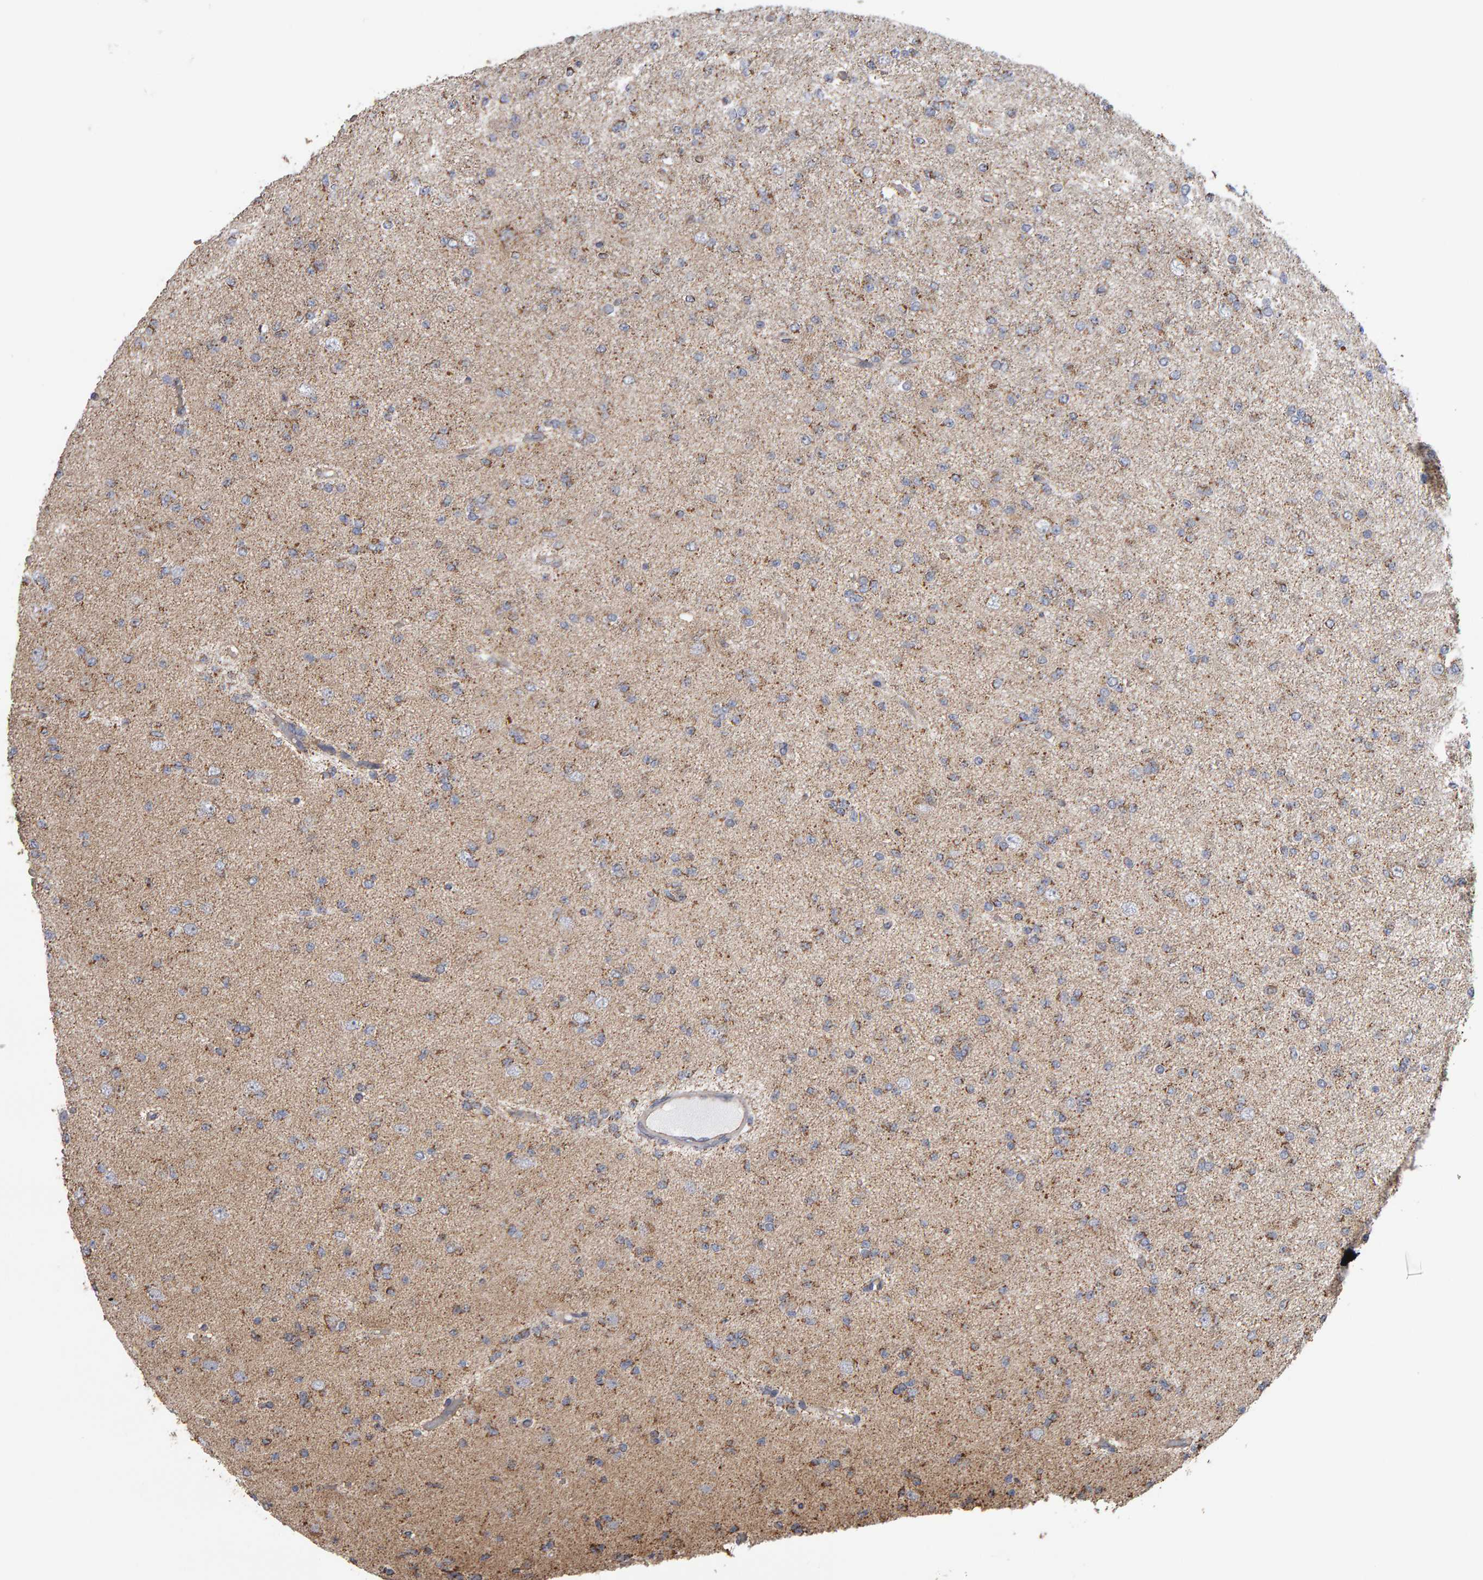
{"staining": {"intensity": "weak", "quantity": ">75%", "location": "cytoplasmic/membranous"}, "tissue": "glioma", "cell_type": "Tumor cells", "image_type": "cancer", "snomed": [{"axis": "morphology", "description": "Glioma, malignant, Low grade"}, {"axis": "topography", "description": "Brain"}], "caption": "Immunohistochemical staining of human malignant glioma (low-grade) exhibits weak cytoplasmic/membranous protein positivity in approximately >75% of tumor cells. The staining was performed using DAB (3,3'-diaminobenzidine) to visualize the protein expression in brown, while the nuclei were stained in blue with hematoxylin (Magnification: 20x).", "gene": "TOM1L1", "patient": {"sex": "female", "age": 22}}